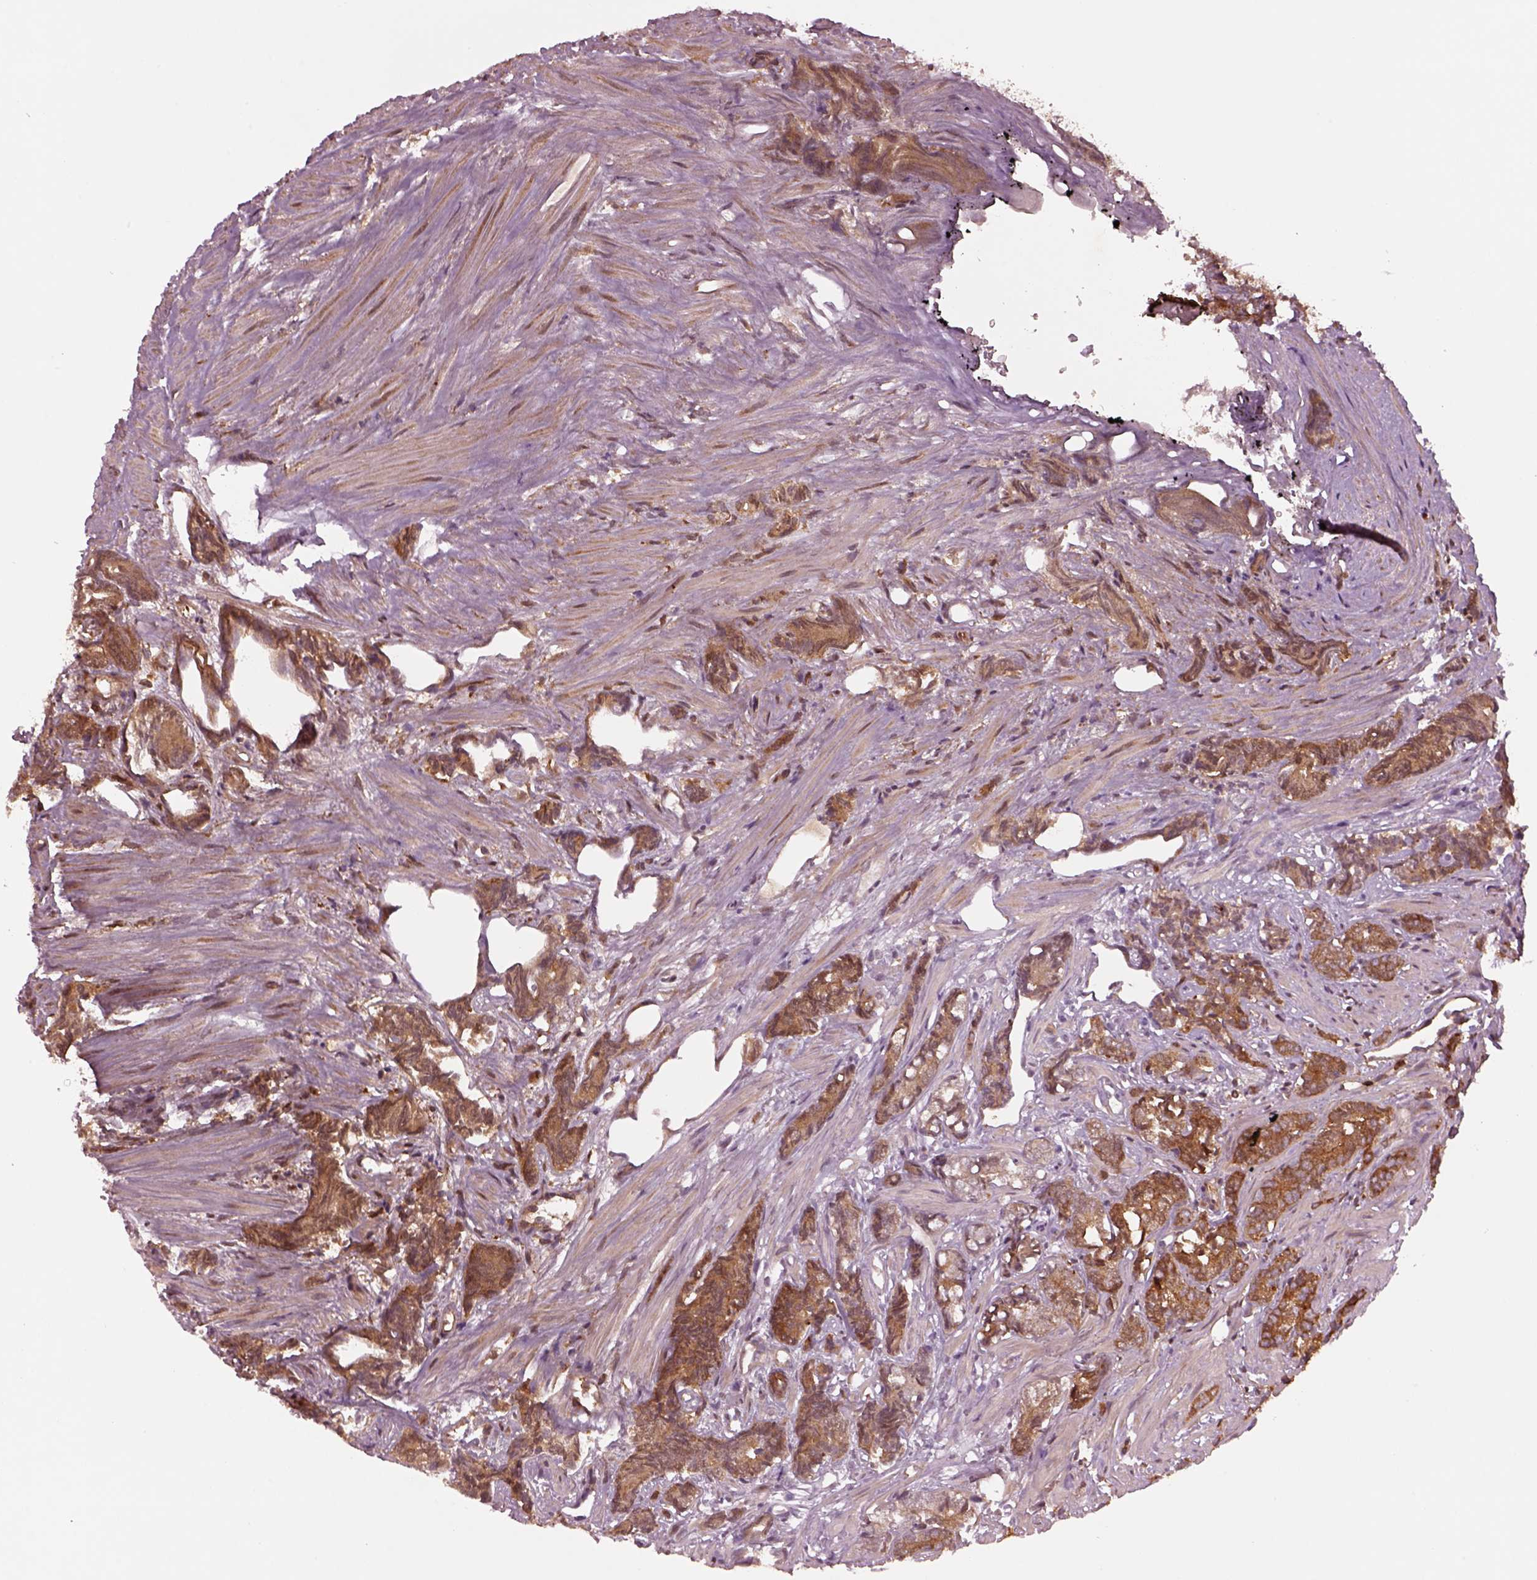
{"staining": {"intensity": "strong", "quantity": "25%-75%", "location": "cytoplasmic/membranous"}, "tissue": "prostate cancer", "cell_type": "Tumor cells", "image_type": "cancer", "snomed": [{"axis": "morphology", "description": "Adenocarcinoma, High grade"}, {"axis": "topography", "description": "Prostate"}], "caption": "Human prostate cancer (high-grade adenocarcinoma) stained with a brown dye shows strong cytoplasmic/membranous positive positivity in about 25%-75% of tumor cells.", "gene": "WASHC2A", "patient": {"sex": "male", "age": 84}}